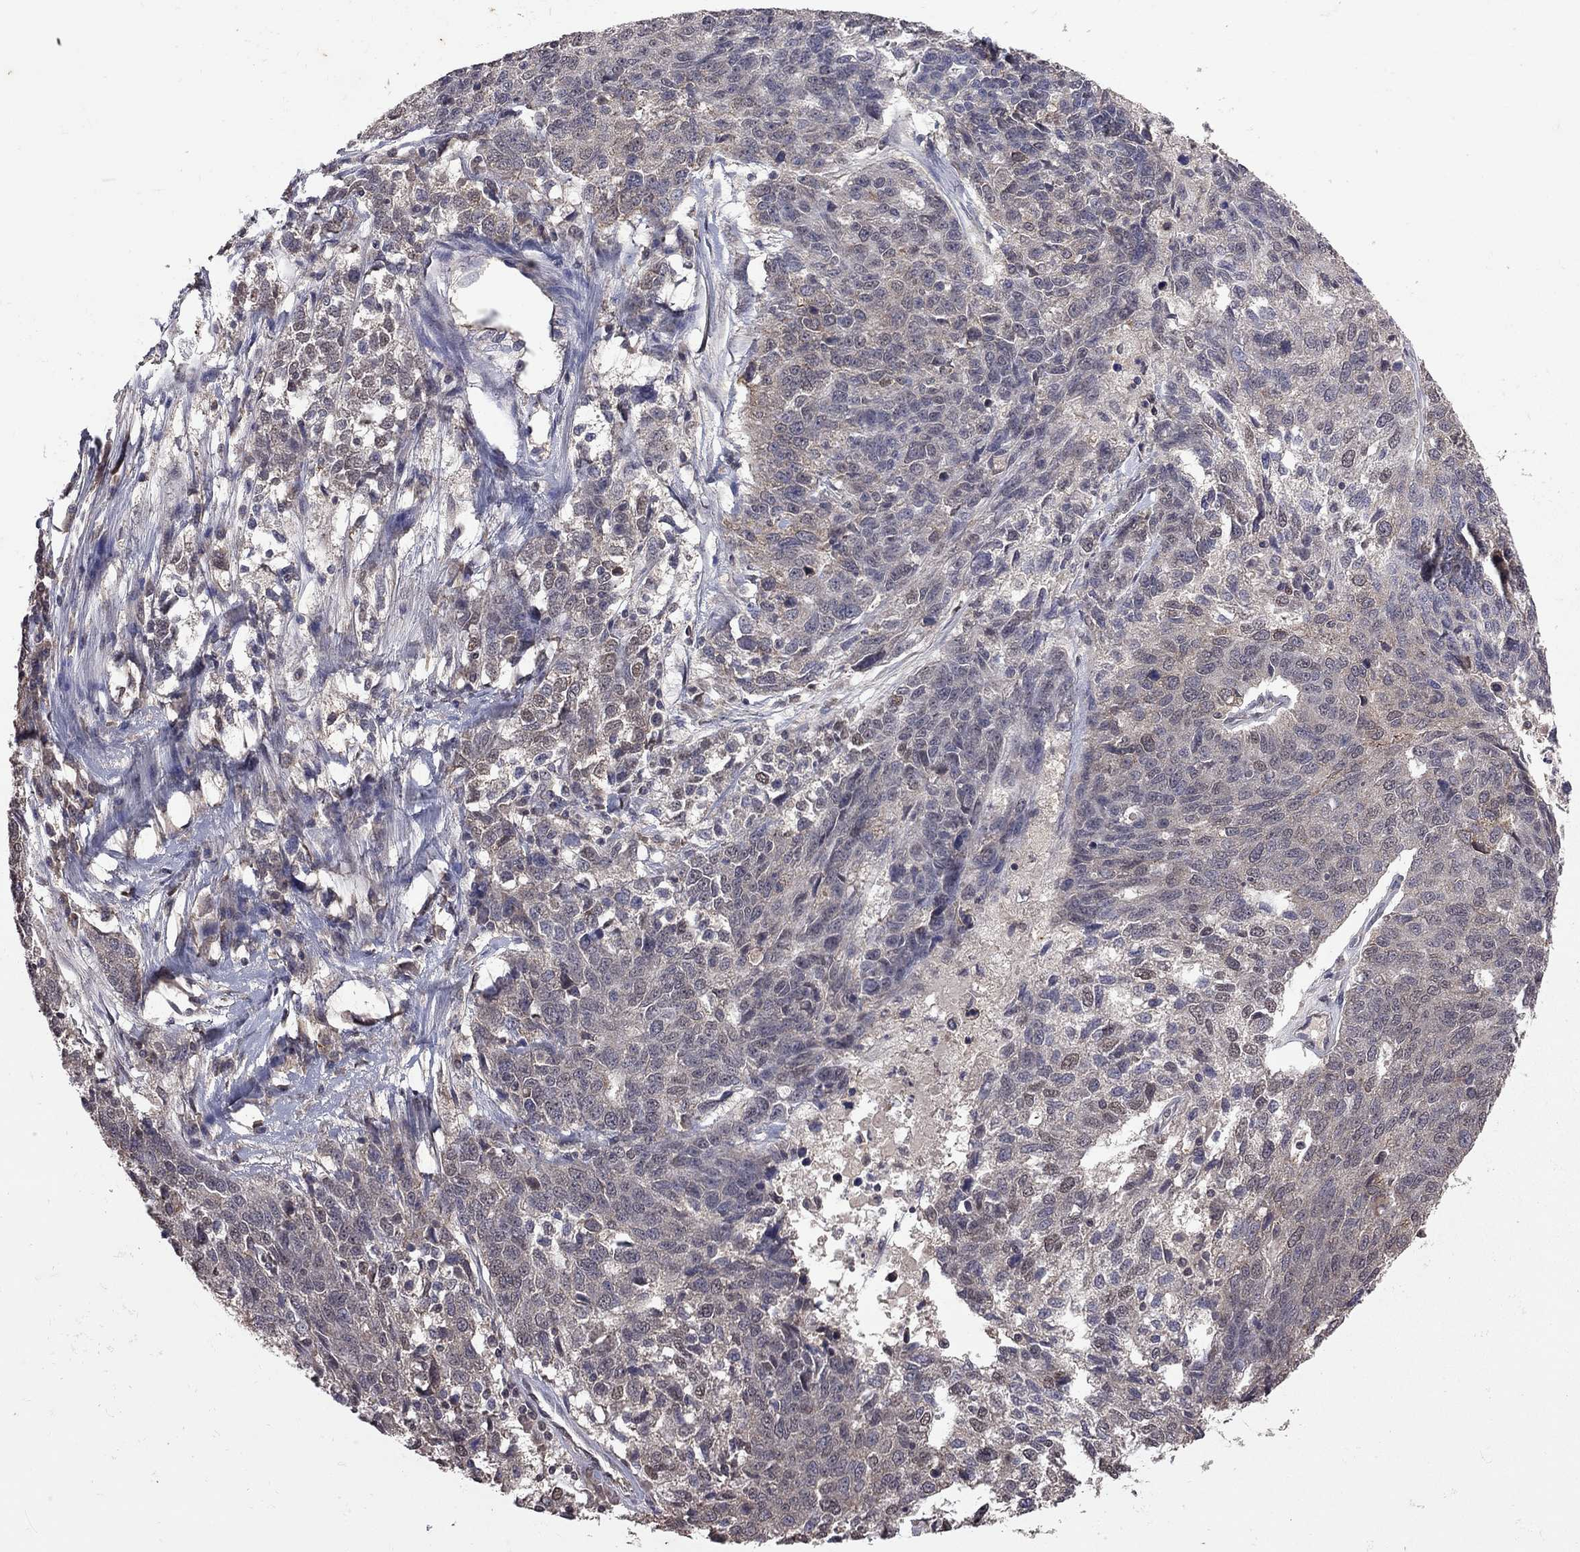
{"staining": {"intensity": "negative", "quantity": "none", "location": "none"}, "tissue": "ovarian cancer", "cell_type": "Tumor cells", "image_type": "cancer", "snomed": [{"axis": "morphology", "description": "Cystadenocarcinoma, serous, NOS"}, {"axis": "topography", "description": "Ovary"}], "caption": "Immunohistochemistry of human ovarian cancer demonstrates no positivity in tumor cells.", "gene": "TSNARE1", "patient": {"sex": "female", "age": 71}}